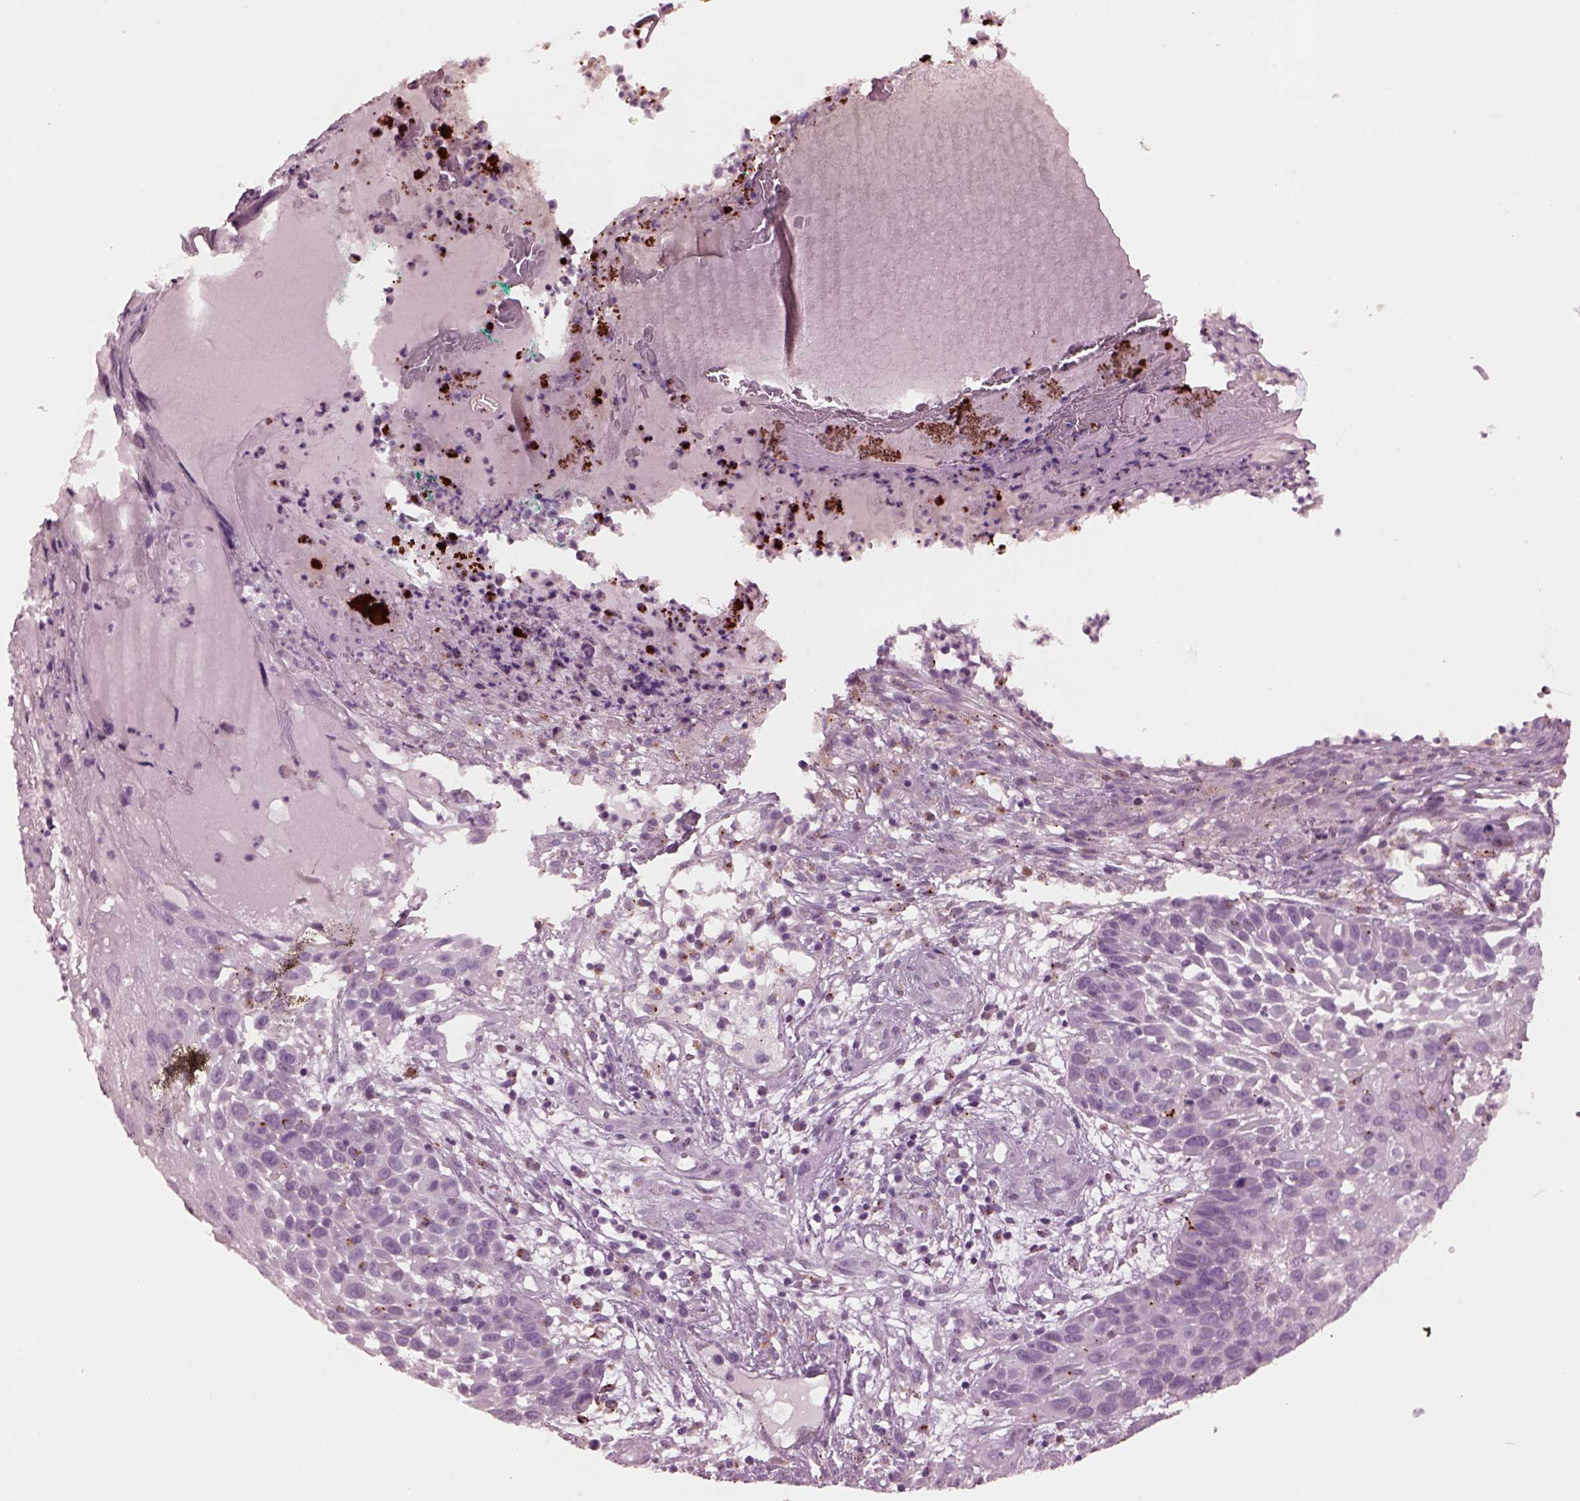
{"staining": {"intensity": "negative", "quantity": "none", "location": "none"}, "tissue": "skin cancer", "cell_type": "Tumor cells", "image_type": "cancer", "snomed": [{"axis": "morphology", "description": "Squamous cell carcinoma, NOS"}, {"axis": "topography", "description": "Skin"}], "caption": "DAB immunohistochemical staining of human skin squamous cell carcinoma shows no significant positivity in tumor cells.", "gene": "SLAMF8", "patient": {"sex": "male", "age": 92}}